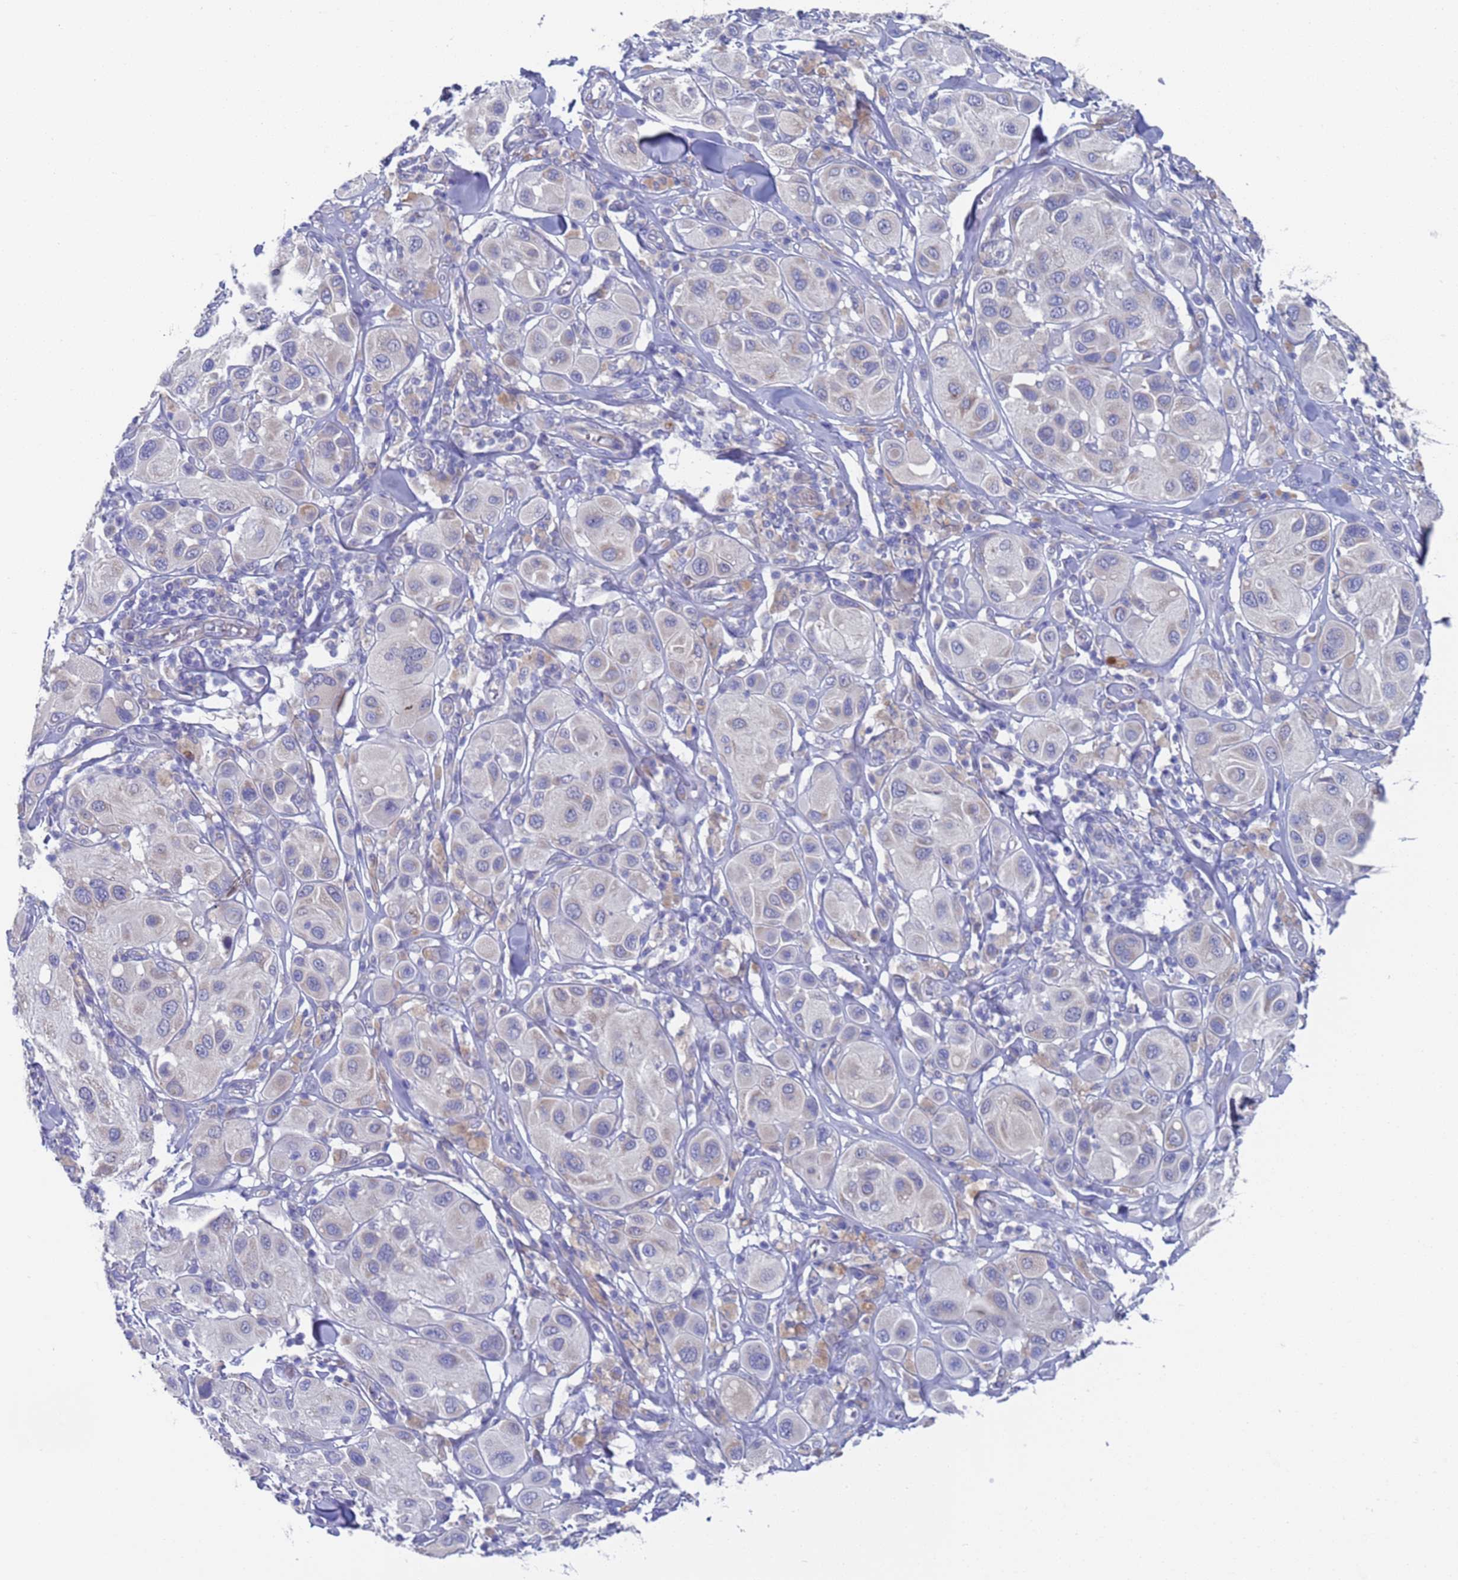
{"staining": {"intensity": "negative", "quantity": "none", "location": "none"}, "tissue": "melanoma", "cell_type": "Tumor cells", "image_type": "cancer", "snomed": [{"axis": "morphology", "description": "Malignant melanoma, Metastatic site"}, {"axis": "topography", "description": "Skin"}], "caption": "A high-resolution histopathology image shows immunohistochemistry (IHC) staining of melanoma, which shows no significant expression in tumor cells.", "gene": "PET117", "patient": {"sex": "male", "age": 41}}